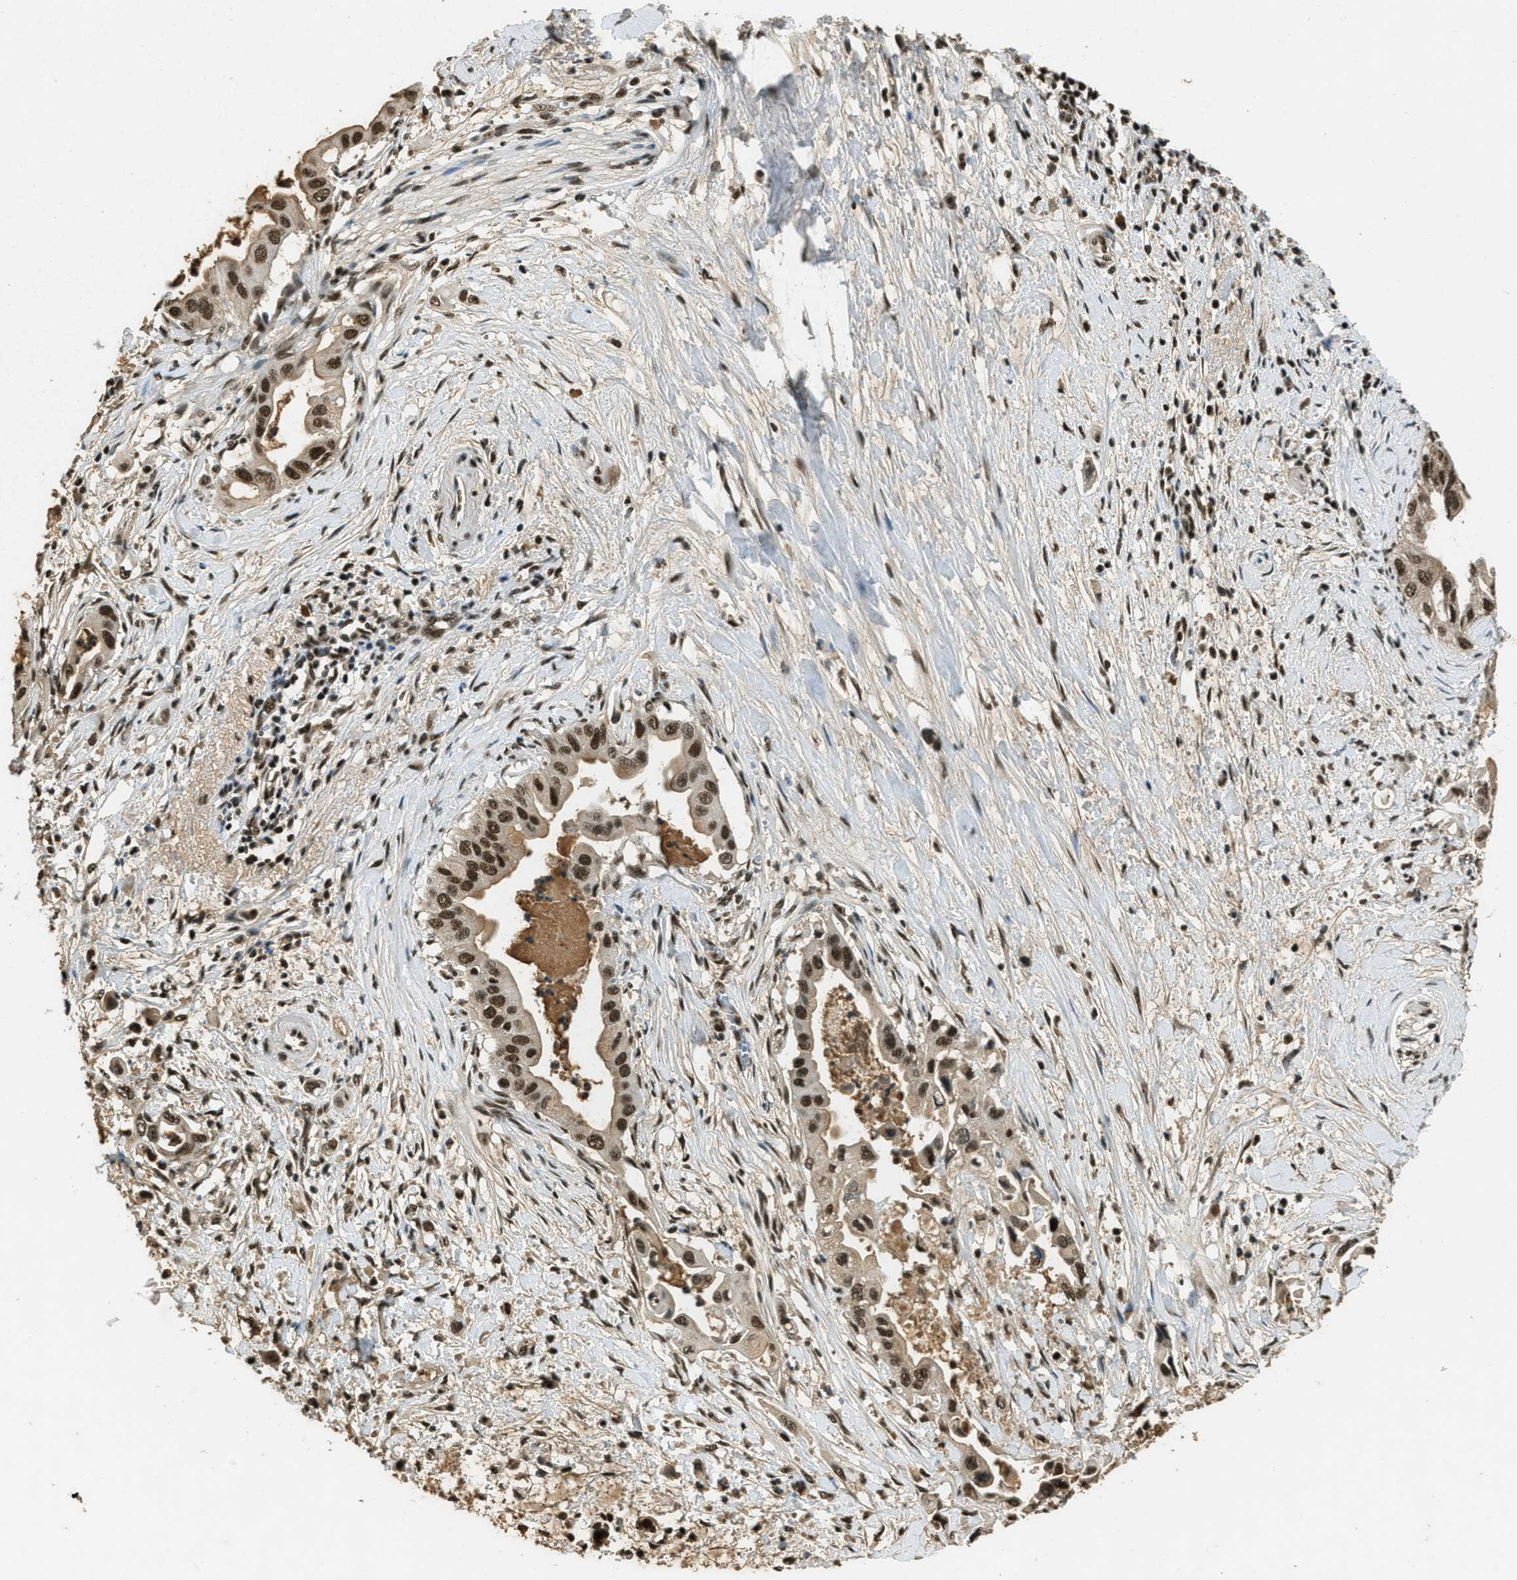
{"staining": {"intensity": "strong", "quantity": ">75%", "location": "cytoplasmic/membranous,nuclear"}, "tissue": "pancreatic cancer", "cell_type": "Tumor cells", "image_type": "cancer", "snomed": [{"axis": "morphology", "description": "Adenocarcinoma, NOS"}, {"axis": "topography", "description": "Pancreas"}], "caption": "Tumor cells exhibit high levels of strong cytoplasmic/membranous and nuclear positivity in approximately >75% of cells in pancreatic cancer (adenocarcinoma). (IHC, brightfield microscopy, high magnification).", "gene": "ZNF148", "patient": {"sex": "male", "age": 55}}